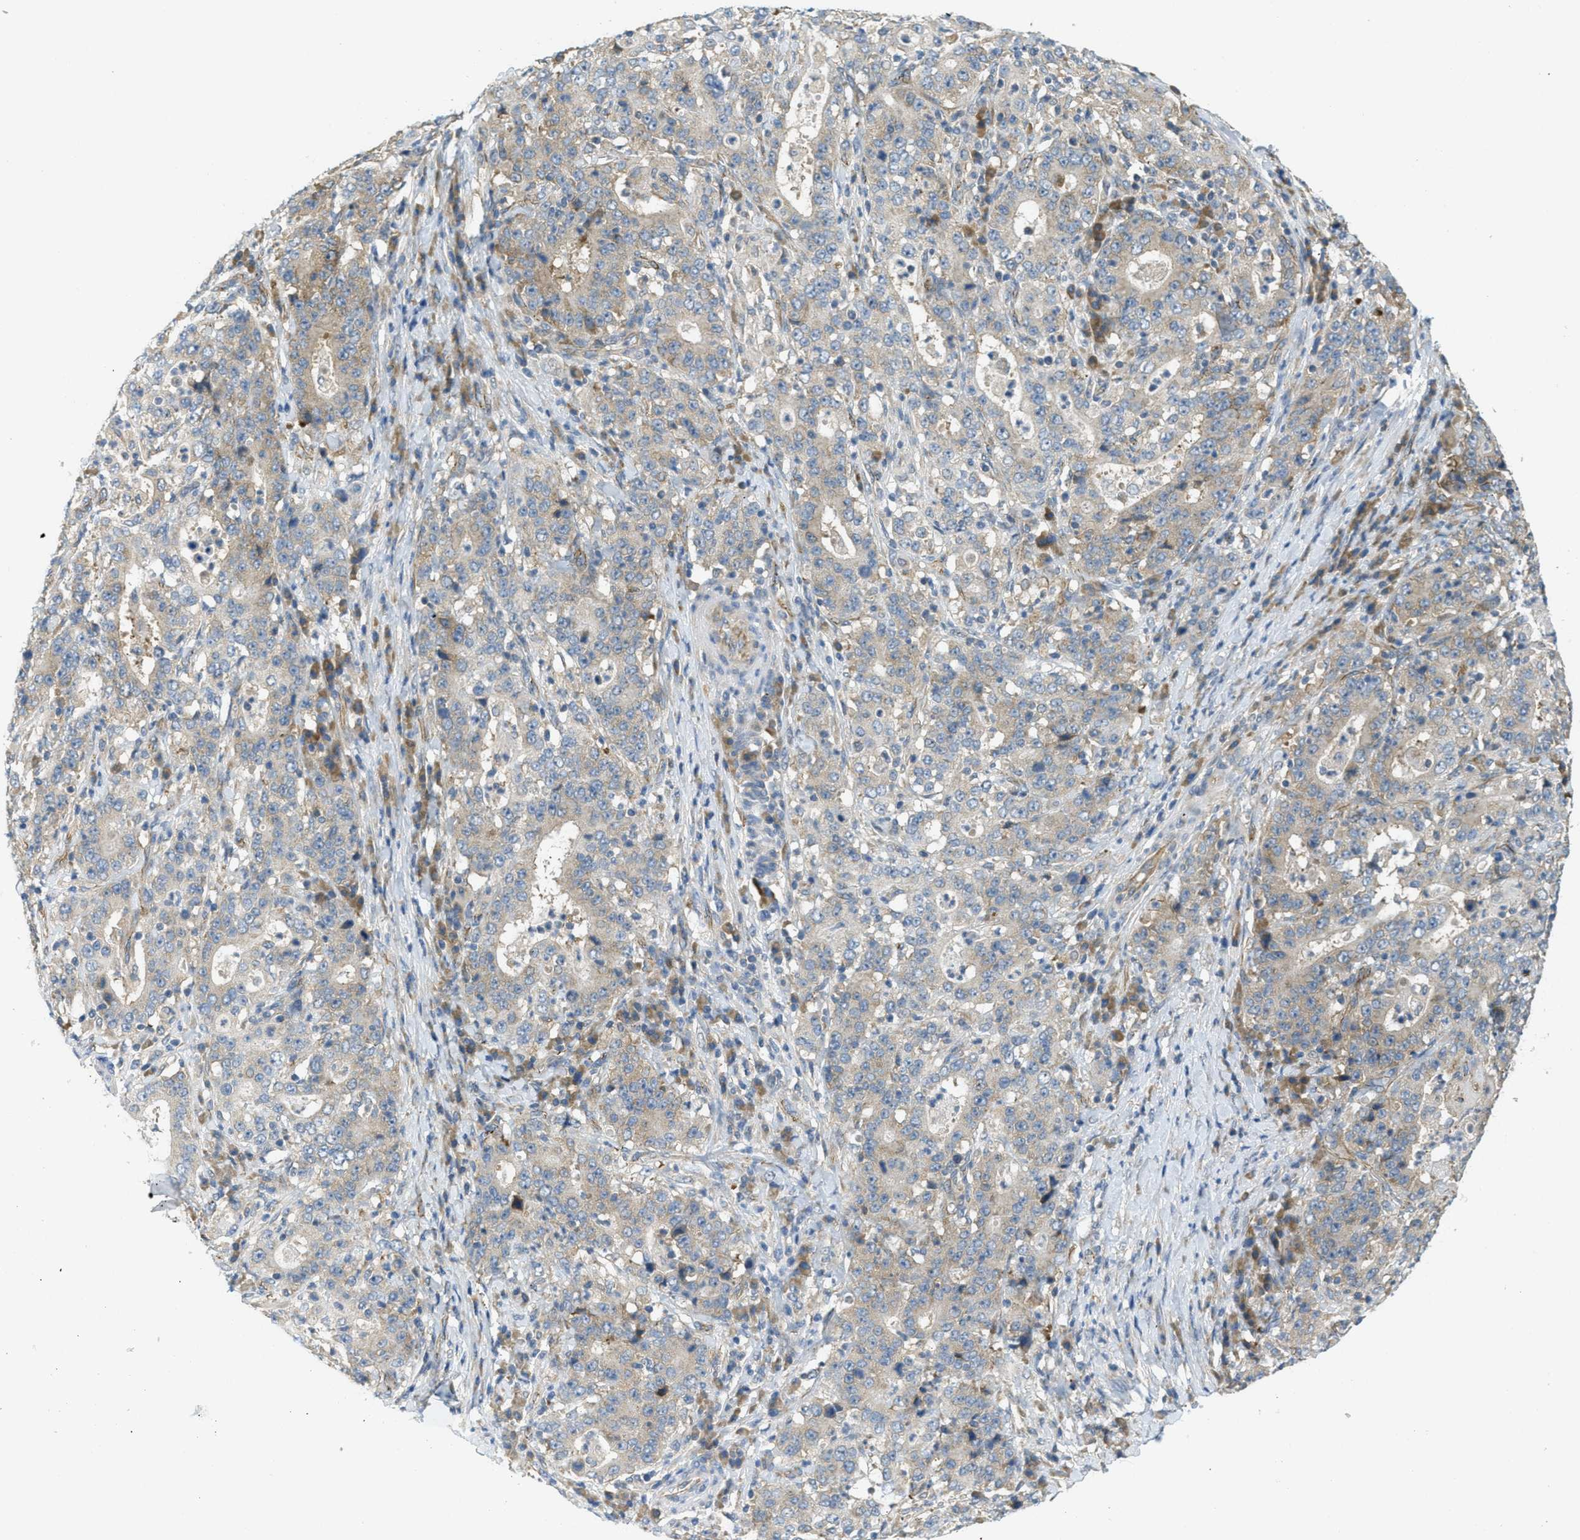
{"staining": {"intensity": "weak", "quantity": "25%-75%", "location": "cytoplasmic/membranous"}, "tissue": "stomach cancer", "cell_type": "Tumor cells", "image_type": "cancer", "snomed": [{"axis": "morphology", "description": "Normal tissue, NOS"}, {"axis": "morphology", "description": "Adenocarcinoma, NOS"}, {"axis": "topography", "description": "Stomach, upper"}, {"axis": "topography", "description": "Stomach"}], "caption": "This photomicrograph exhibits IHC staining of stomach cancer, with low weak cytoplasmic/membranous staining in about 25%-75% of tumor cells.", "gene": "JCAD", "patient": {"sex": "male", "age": 59}}